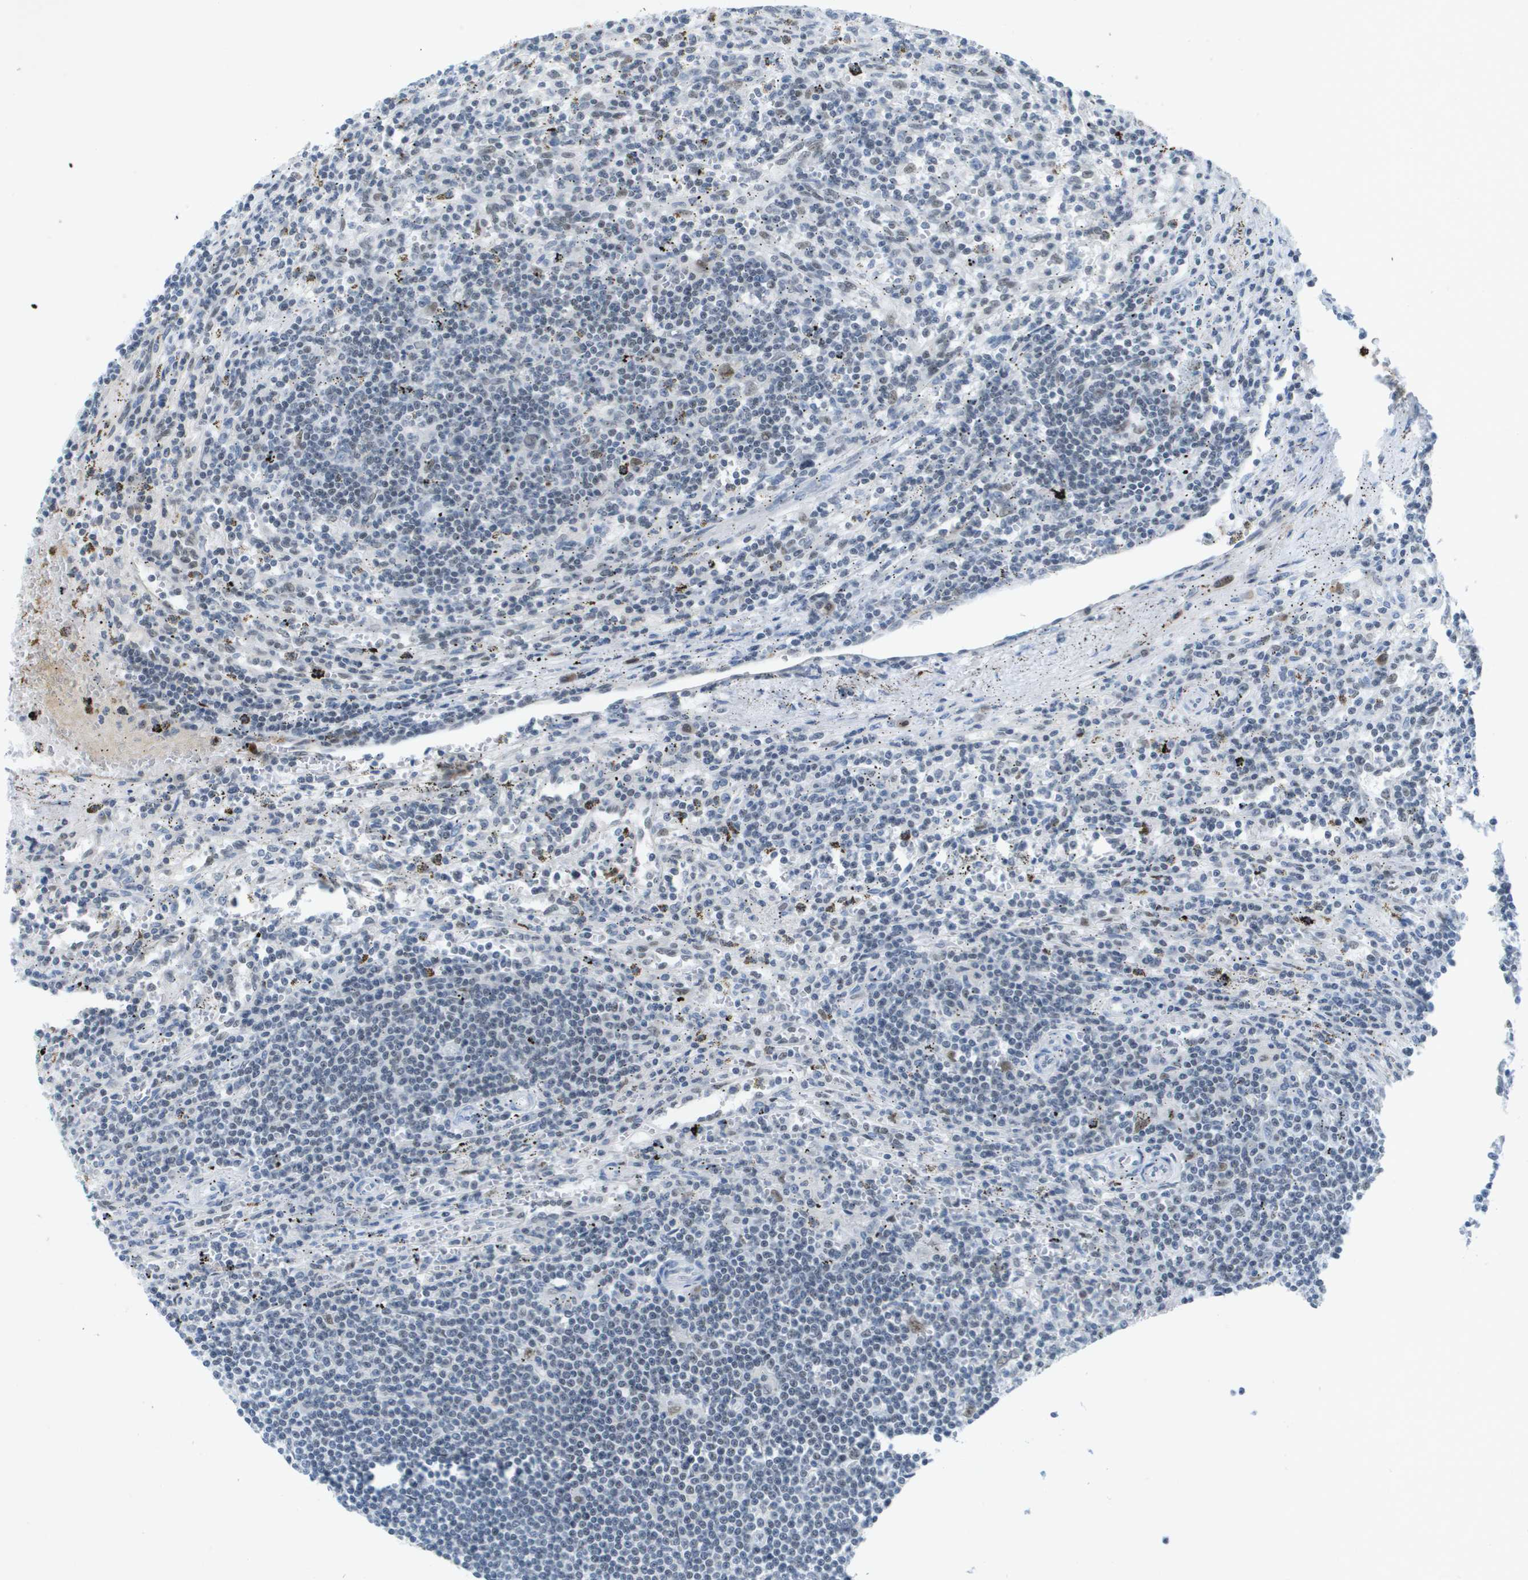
{"staining": {"intensity": "negative", "quantity": "none", "location": "none"}, "tissue": "lymphoma", "cell_type": "Tumor cells", "image_type": "cancer", "snomed": [{"axis": "morphology", "description": "Malignant lymphoma, non-Hodgkin's type, Low grade"}, {"axis": "topography", "description": "Spleen"}], "caption": "Tumor cells show no significant expression in lymphoma.", "gene": "TP53RK", "patient": {"sex": "male", "age": 76}}